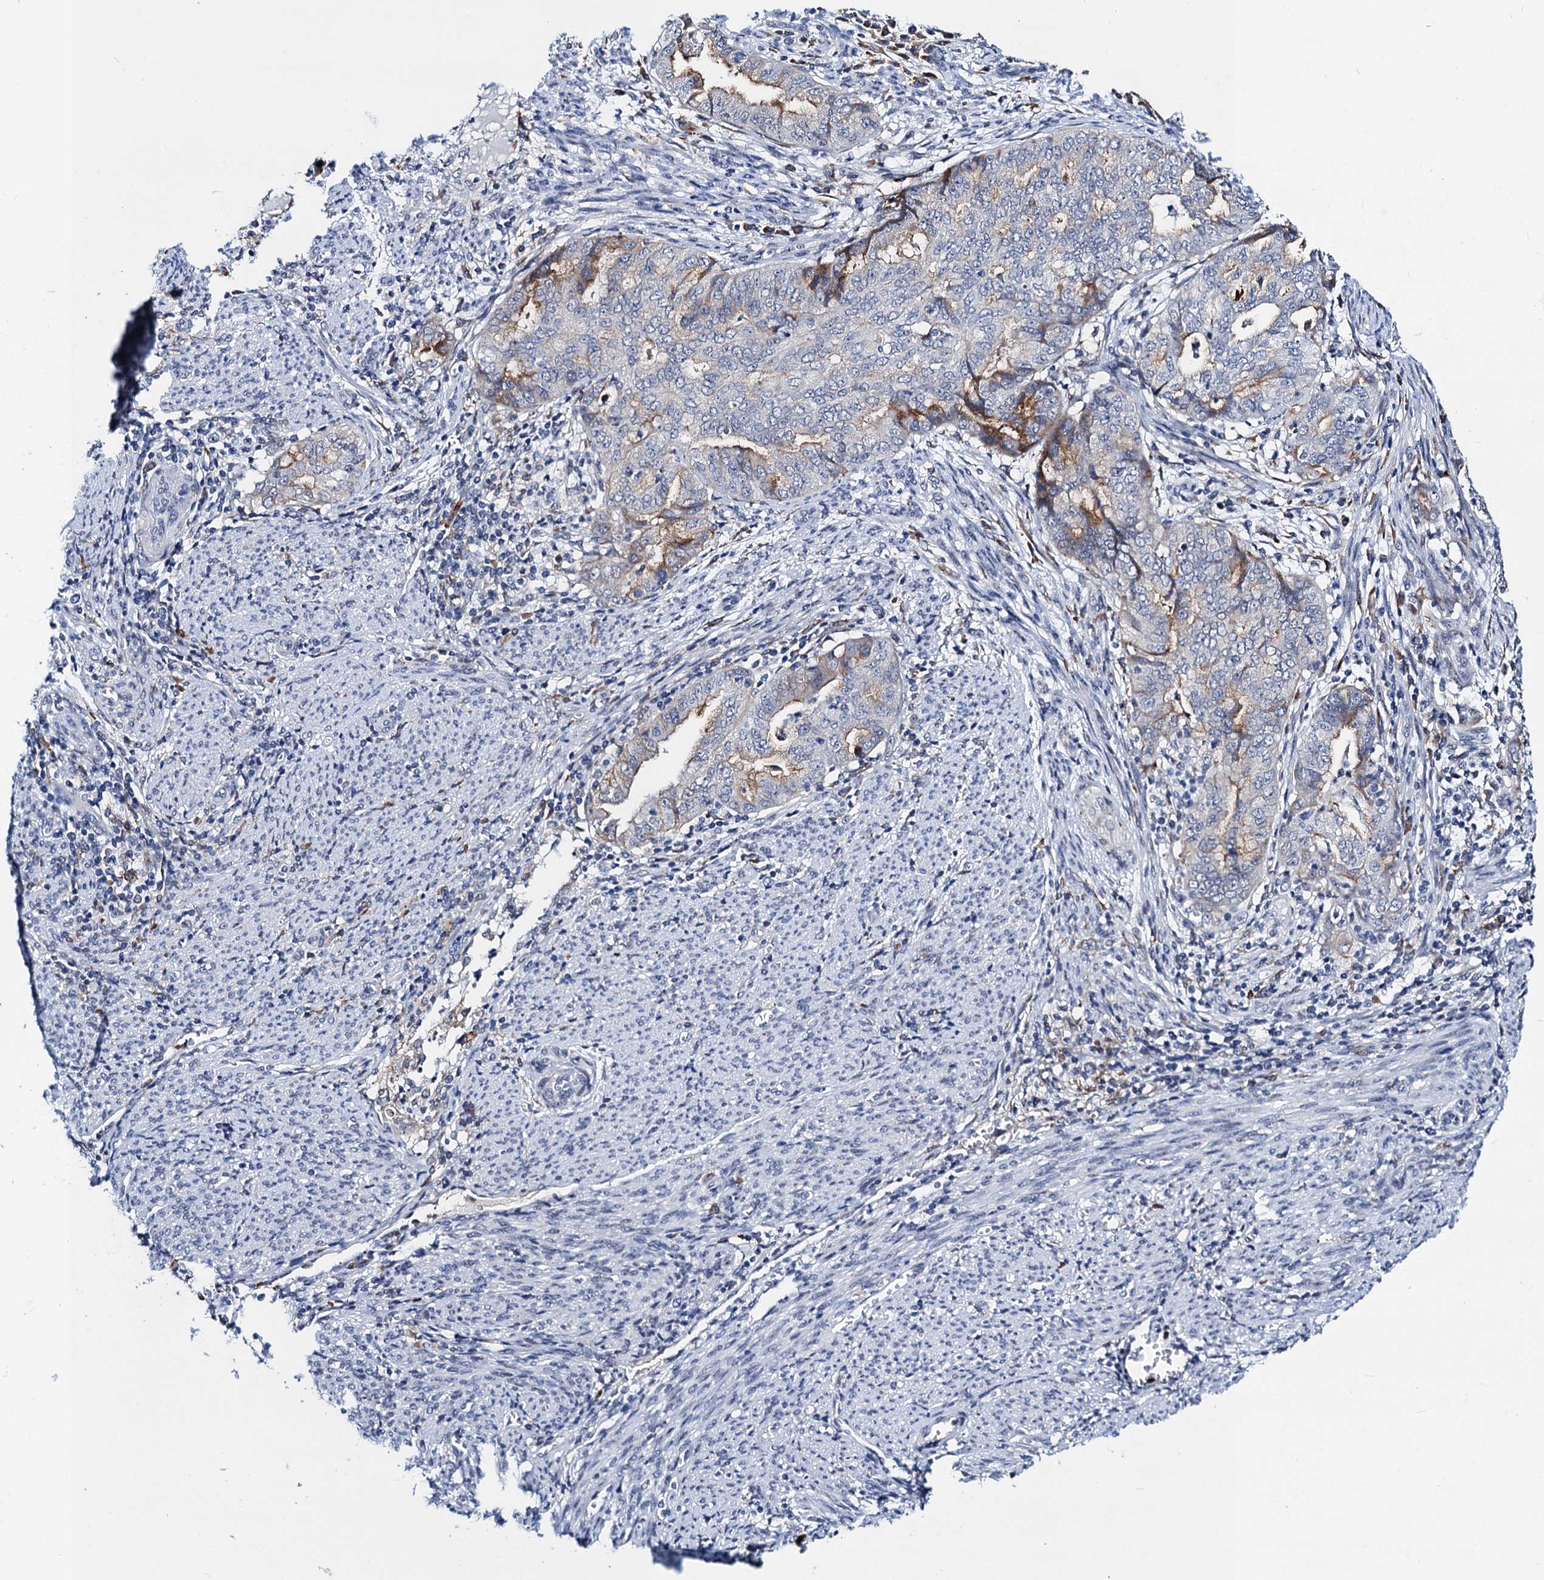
{"staining": {"intensity": "moderate", "quantity": "<25%", "location": "cytoplasmic/membranous"}, "tissue": "endometrial cancer", "cell_type": "Tumor cells", "image_type": "cancer", "snomed": [{"axis": "morphology", "description": "Adenocarcinoma, NOS"}, {"axis": "topography", "description": "Endometrium"}], "caption": "The immunohistochemical stain shows moderate cytoplasmic/membranous expression in tumor cells of endometrial adenocarcinoma tissue.", "gene": "SLC7A10", "patient": {"sex": "female", "age": 79}}